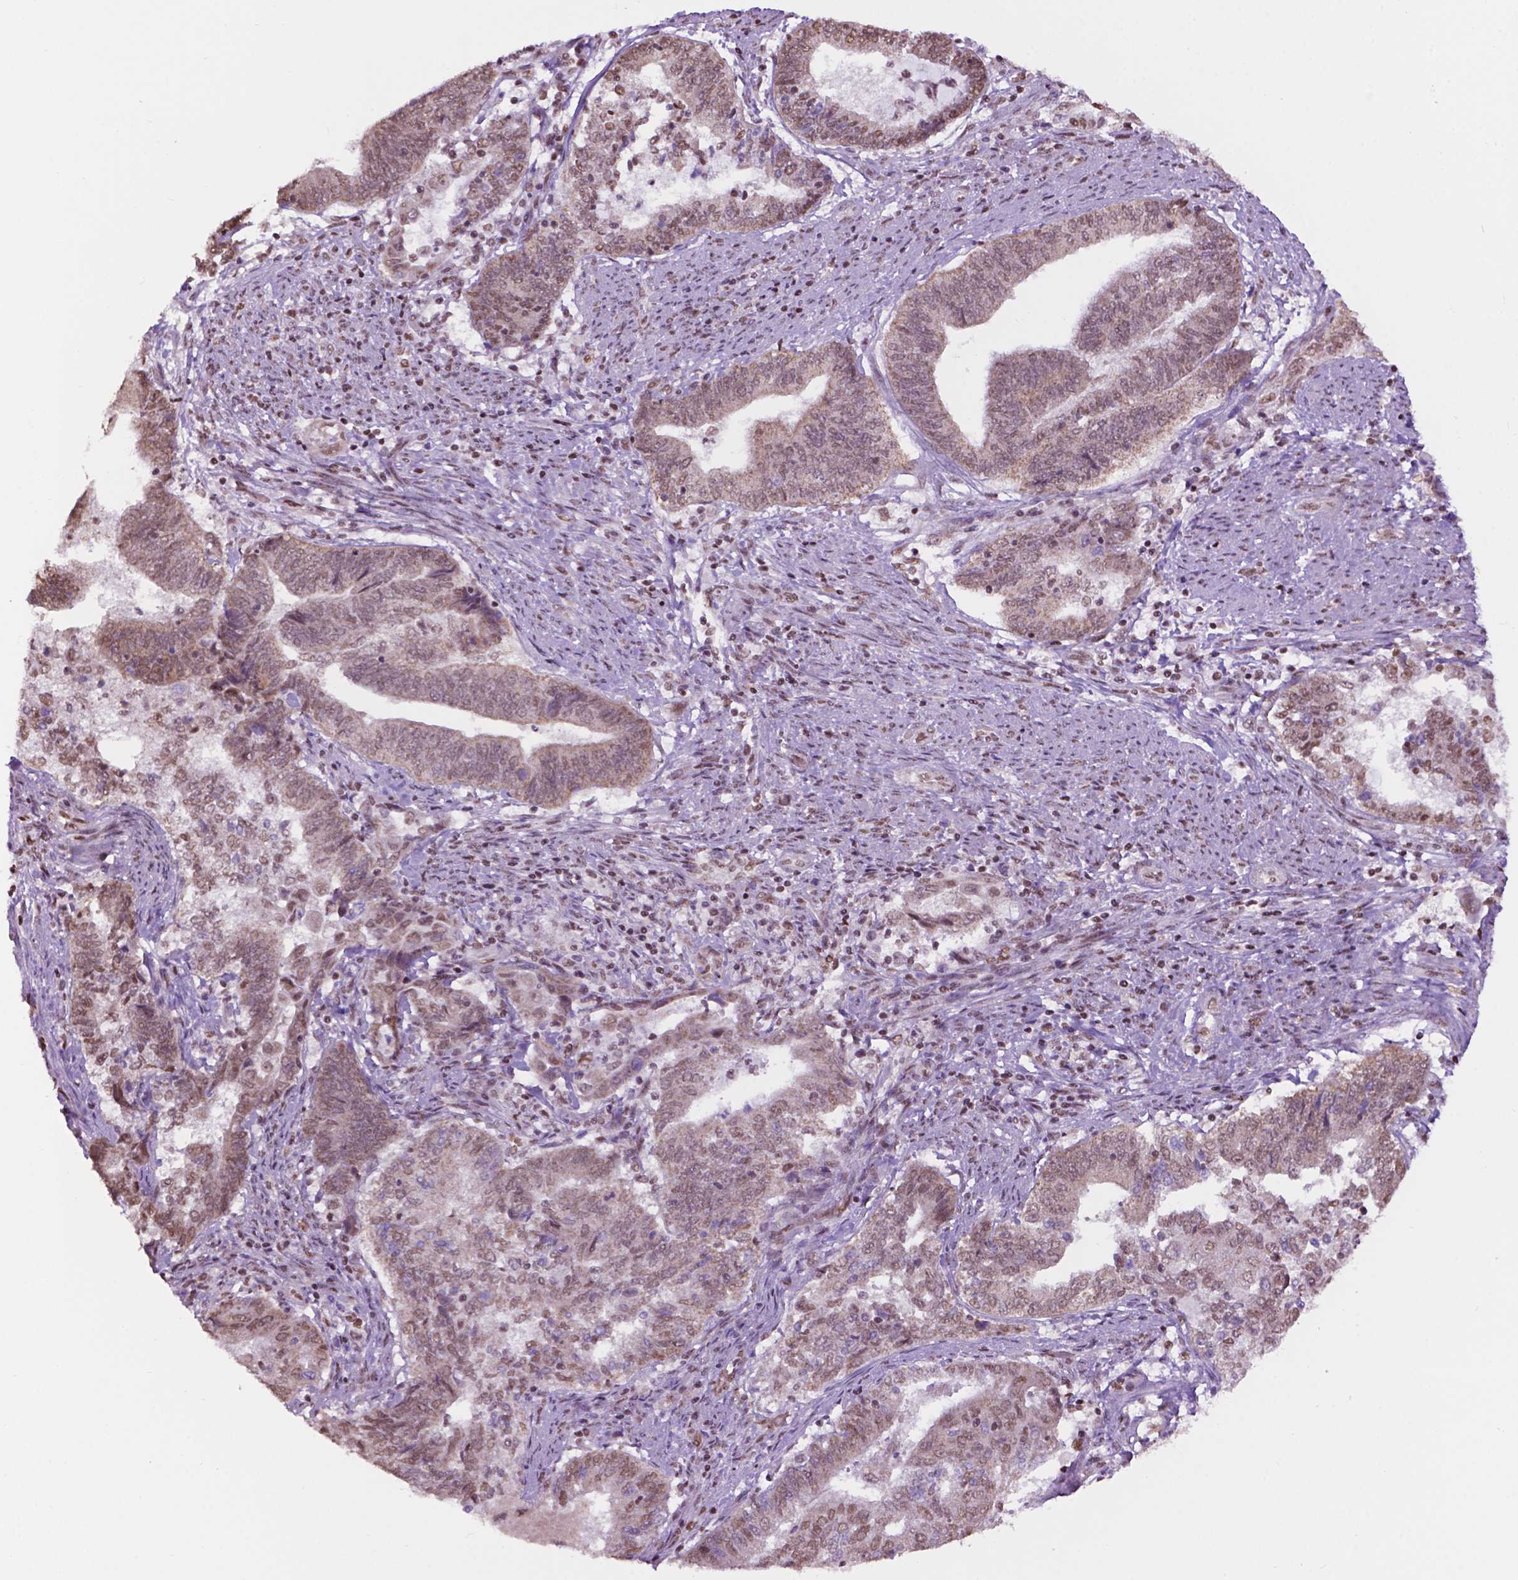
{"staining": {"intensity": "moderate", "quantity": "25%-75%", "location": "cytoplasmic/membranous,nuclear"}, "tissue": "endometrial cancer", "cell_type": "Tumor cells", "image_type": "cancer", "snomed": [{"axis": "morphology", "description": "Adenocarcinoma, NOS"}, {"axis": "topography", "description": "Endometrium"}], "caption": "DAB immunohistochemical staining of human endometrial cancer (adenocarcinoma) displays moderate cytoplasmic/membranous and nuclear protein staining in approximately 25%-75% of tumor cells.", "gene": "COL23A1", "patient": {"sex": "female", "age": 65}}